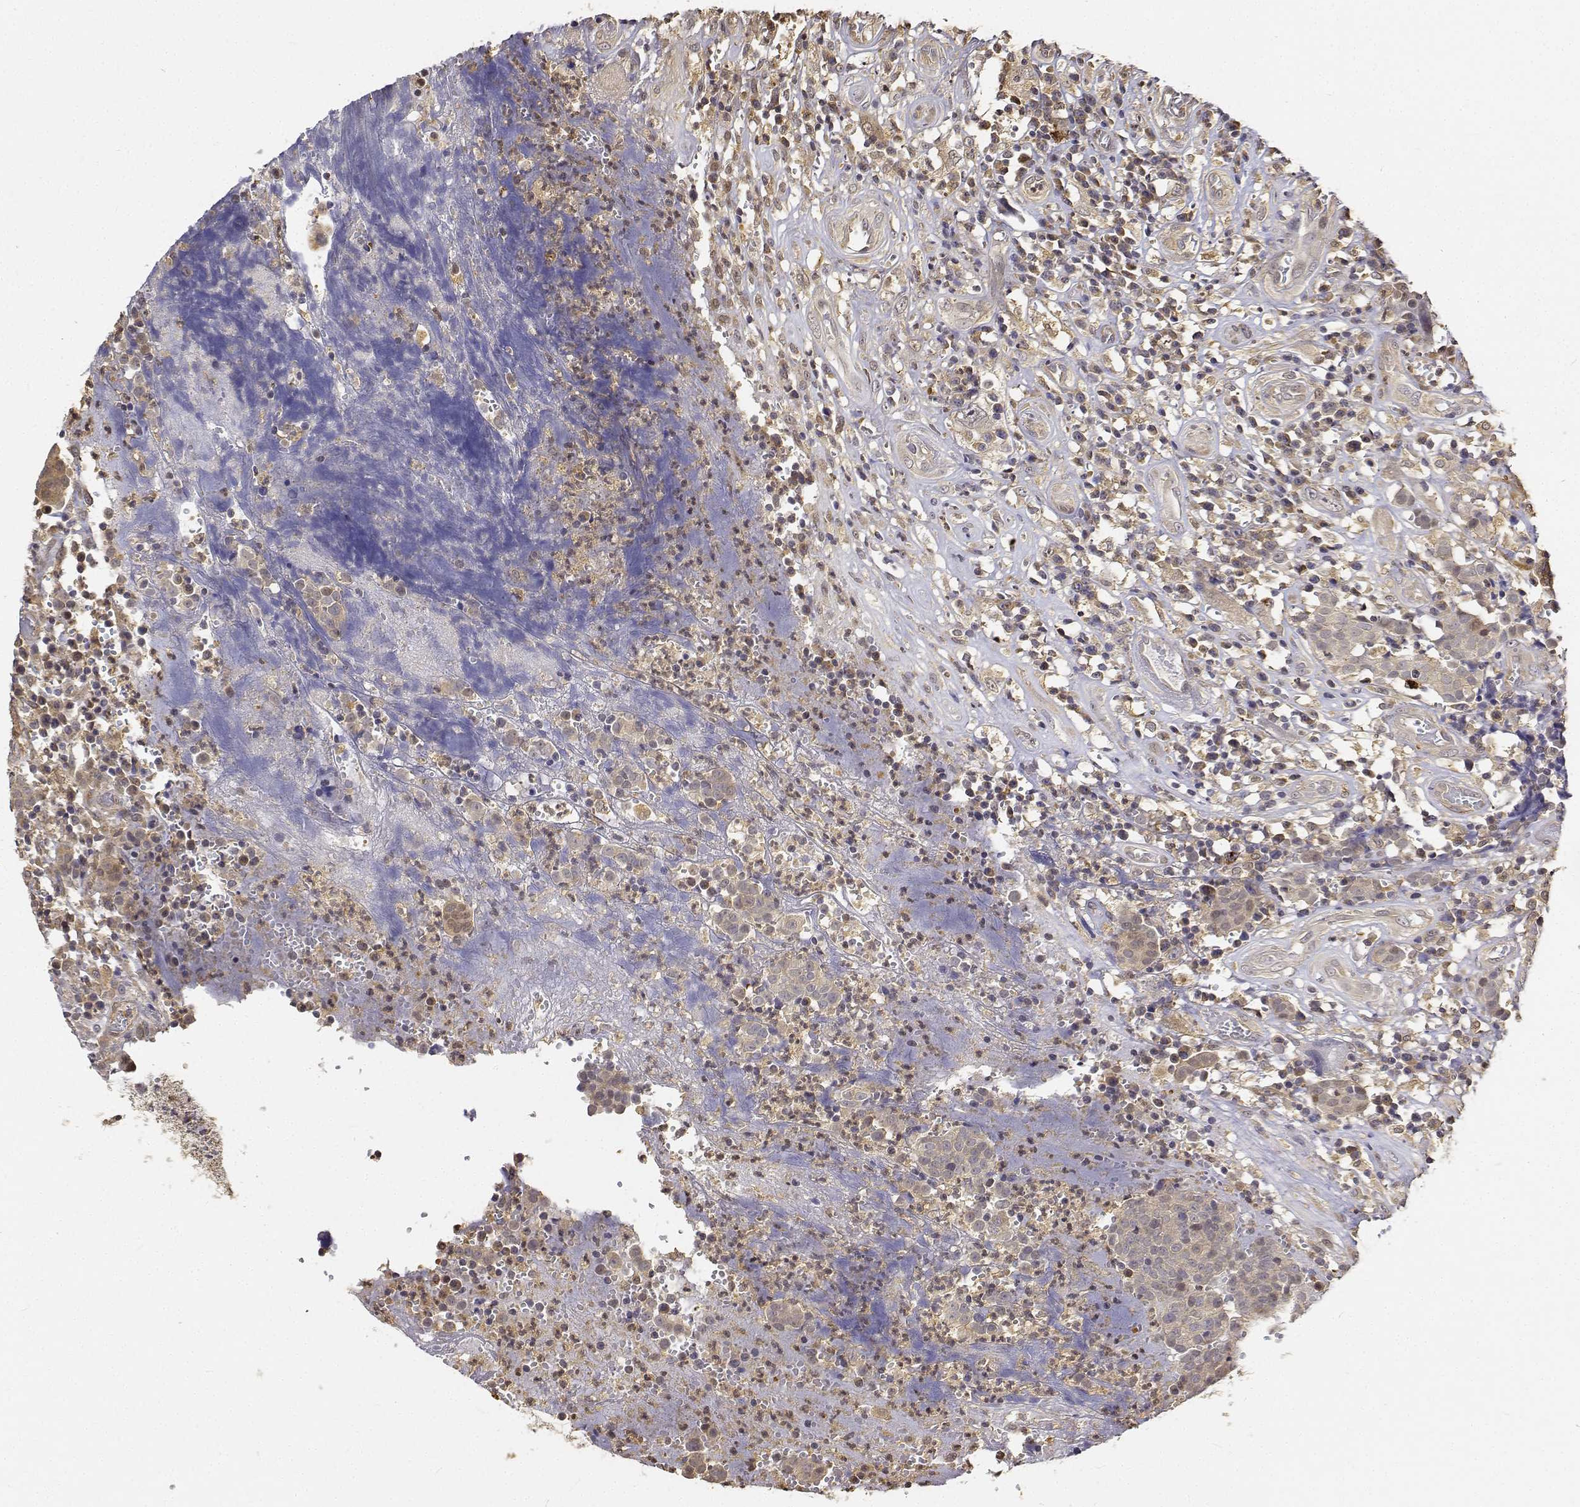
{"staining": {"intensity": "weak", "quantity": ">75%", "location": "cytoplasmic/membranous,nuclear"}, "tissue": "prostate cancer", "cell_type": "Tumor cells", "image_type": "cancer", "snomed": [{"axis": "morphology", "description": "Adenocarcinoma, High grade"}, {"axis": "topography", "description": "Prostate and seminal vesicle, NOS"}], "caption": "Immunohistochemistry staining of prostate adenocarcinoma (high-grade), which reveals low levels of weak cytoplasmic/membranous and nuclear expression in about >75% of tumor cells indicating weak cytoplasmic/membranous and nuclear protein positivity. The staining was performed using DAB (brown) for protein detection and nuclei were counterstained in hematoxylin (blue).", "gene": "PCID2", "patient": {"sex": "male", "age": 60}}